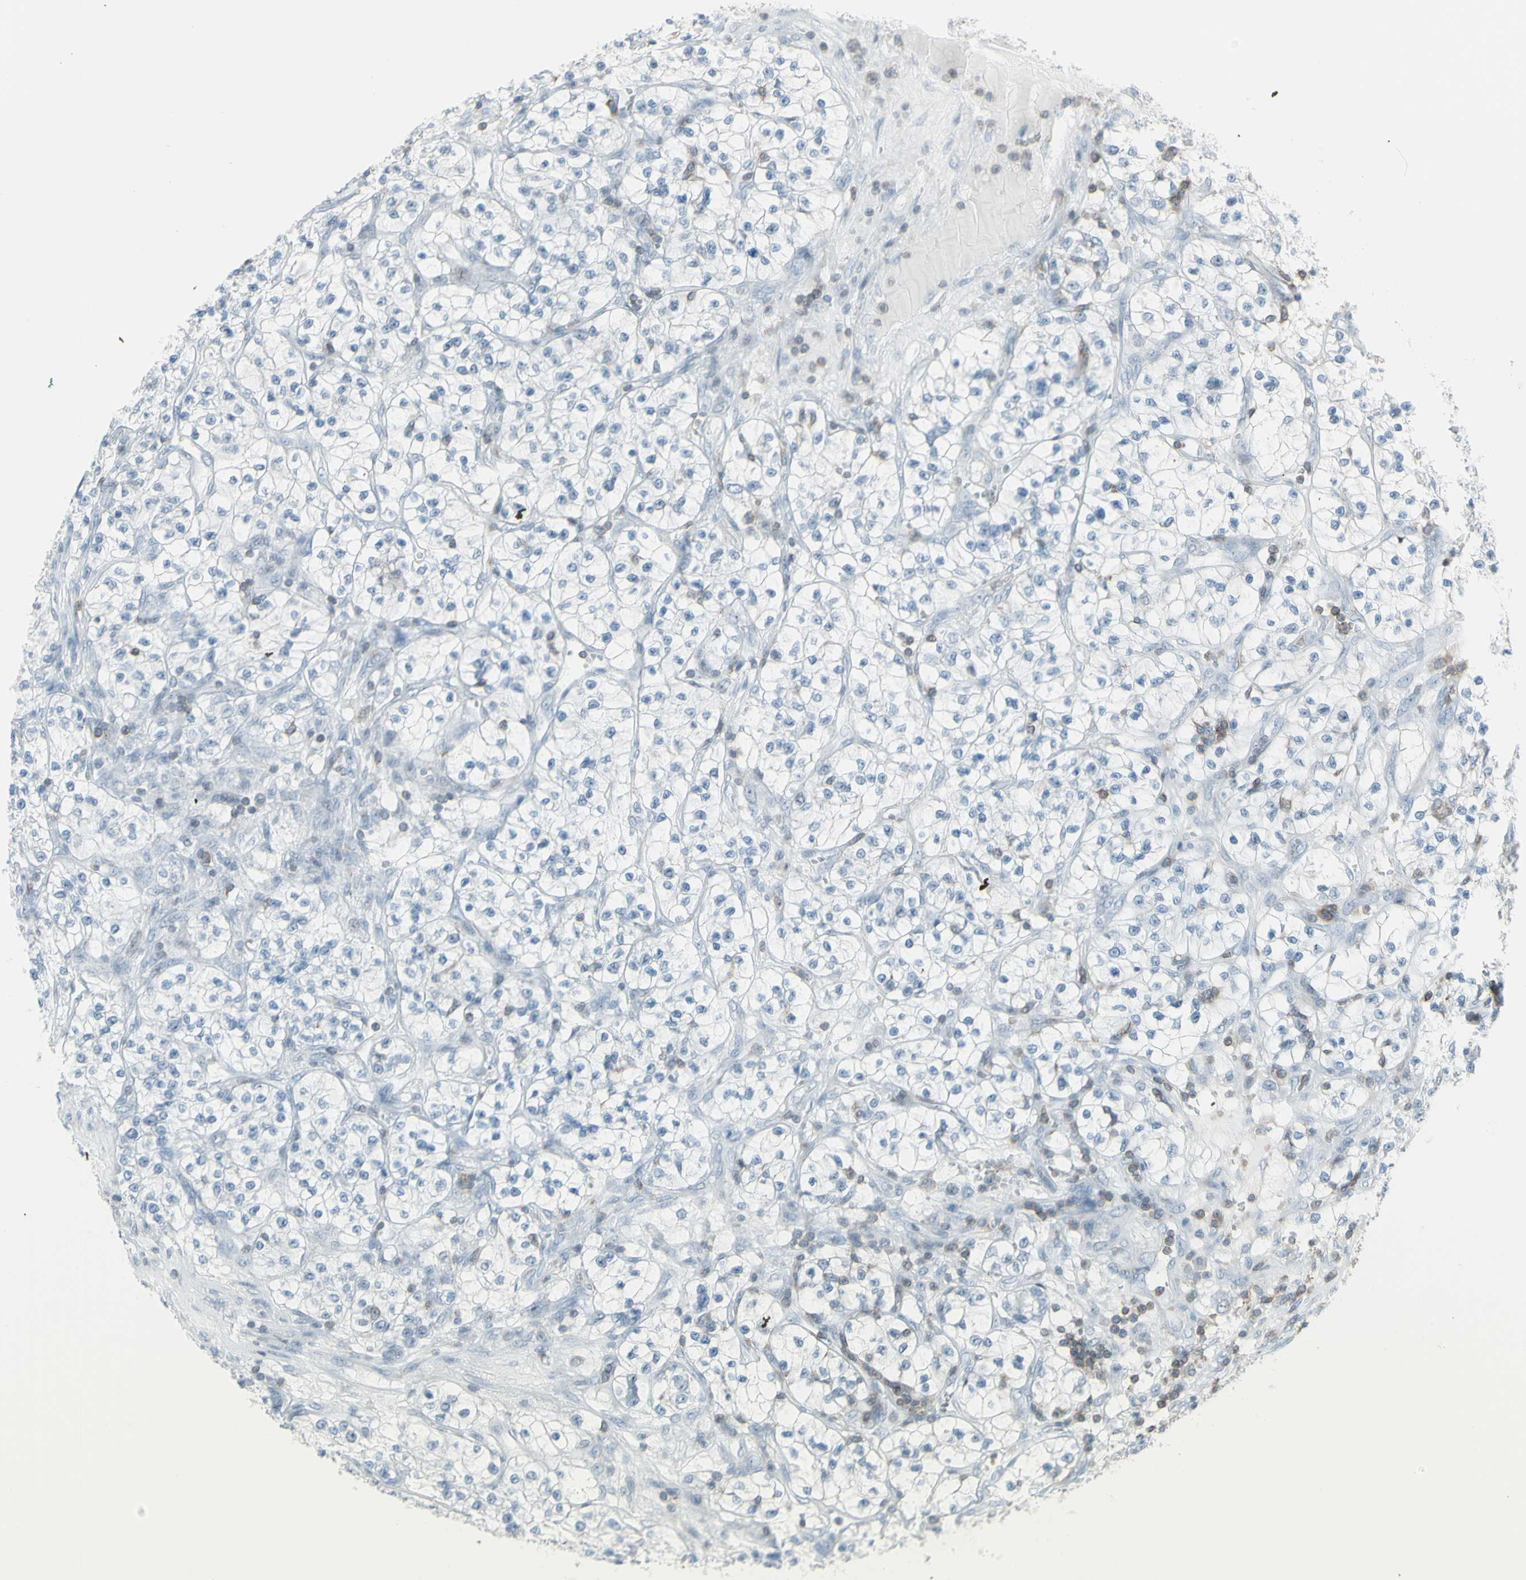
{"staining": {"intensity": "negative", "quantity": "none", "location": "none"}, "tissue": "renal cancer", "cell_type": "Tumor cells", "image_type": "cancer", "snomed": [{"axis": "morphology", "description": "Adenocarcinoma, NOS"}, {"axis": "topography", "description": "Kidney"}], "caption": "IHC of renal adenocarcinoma displays no positivity in tumor cells.", "gene": "NRG1", "patient": {"sex": "female", "age": 57}}